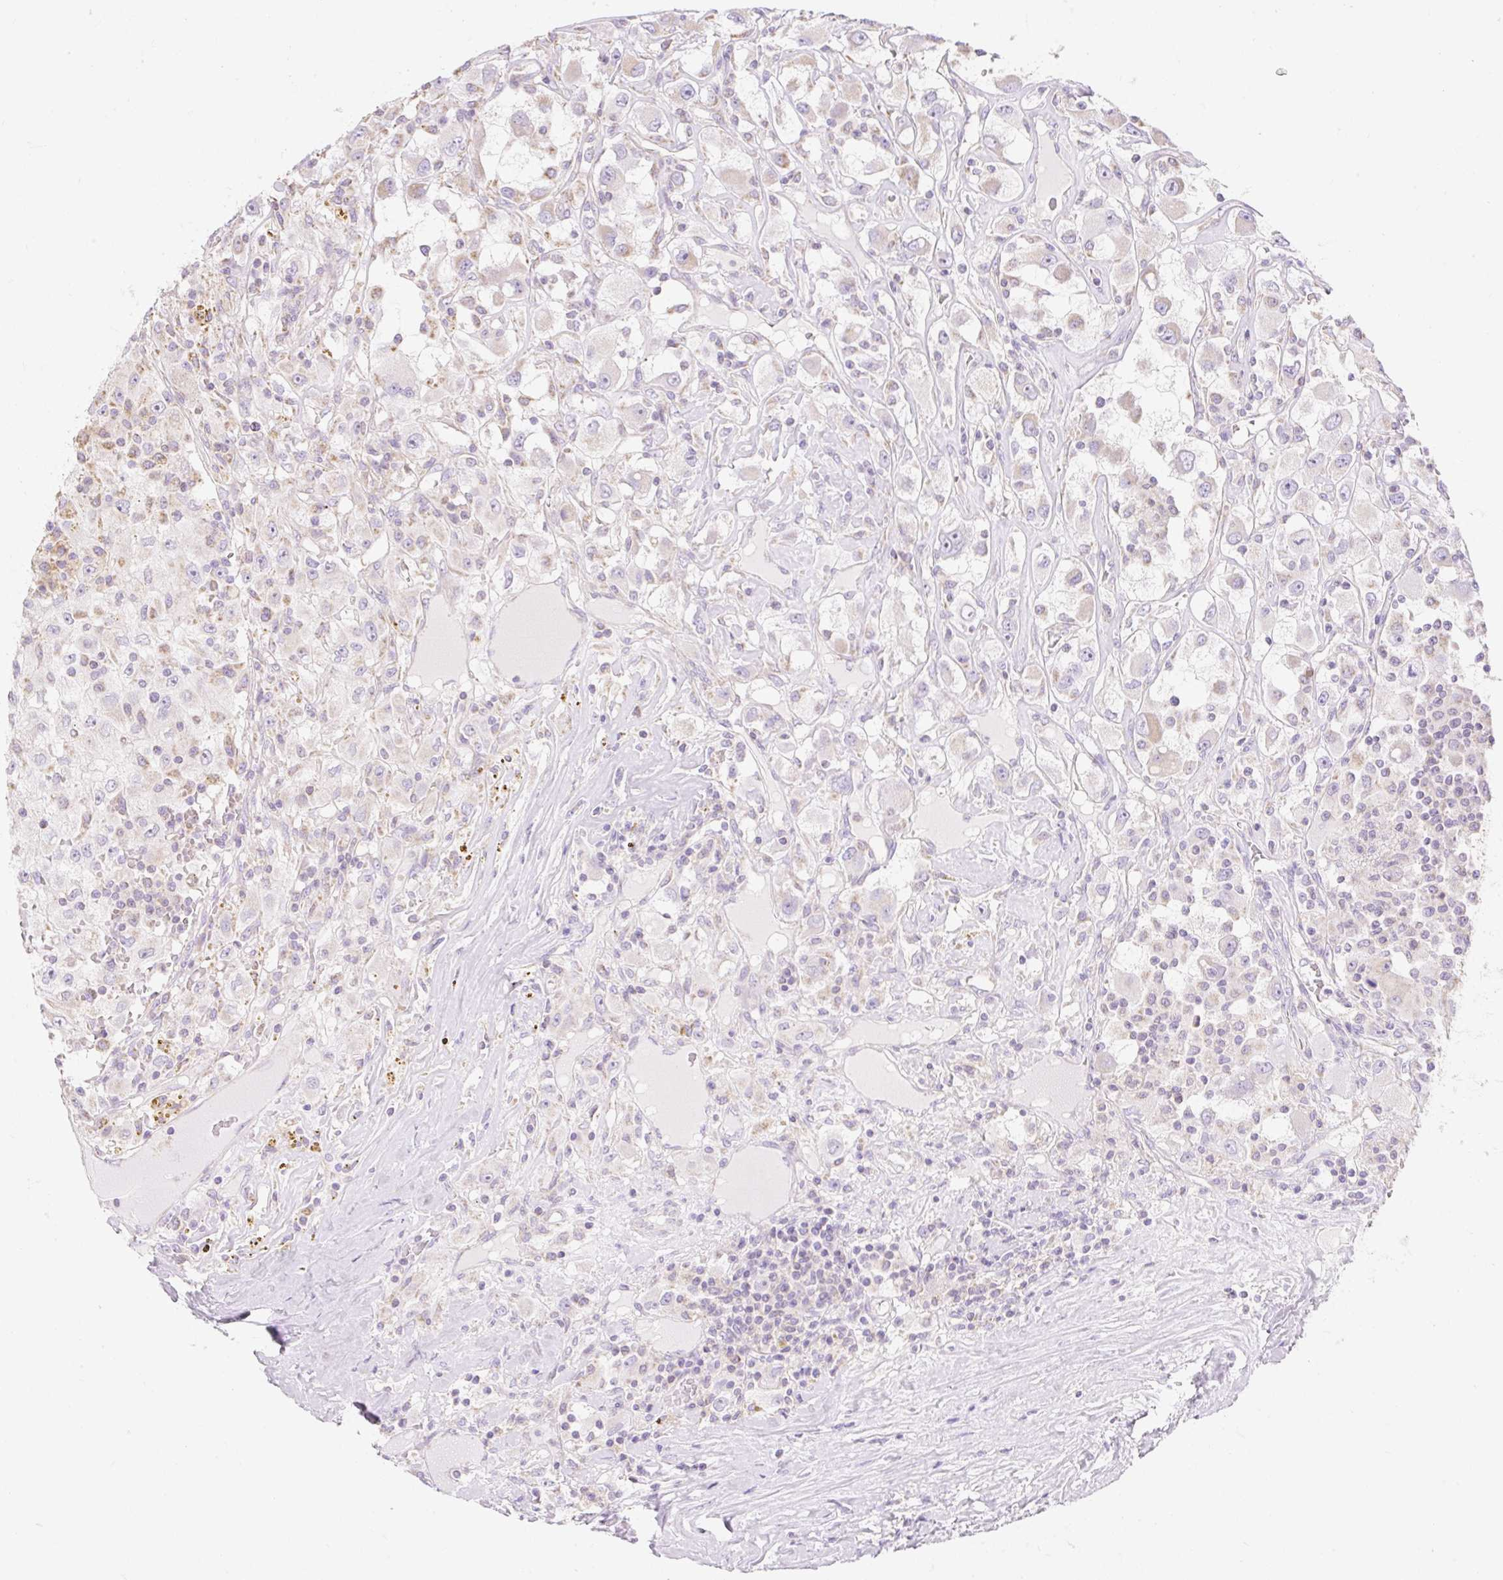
{"staining": {"intensity": "weak", "quantity": "25%-75%", "location": "cytoplasmic/membranous"}, "tissue": "renal cancer", "cell_type": "Tumor cells", "image_type": "cancer", "snomed": [{"axis": "morphology", "description": "Adenocarcinoma, NOS"}, {"axis": "topography", "description": "Kidney"}], "caption": "The histopathology image reveals staining of renal cancer, revealing weak cytoplasmic/membranous protein expression (brown color) within tumor cells.", "gene": "DHX35", "patient": {"sex": "female", "age": 67}}